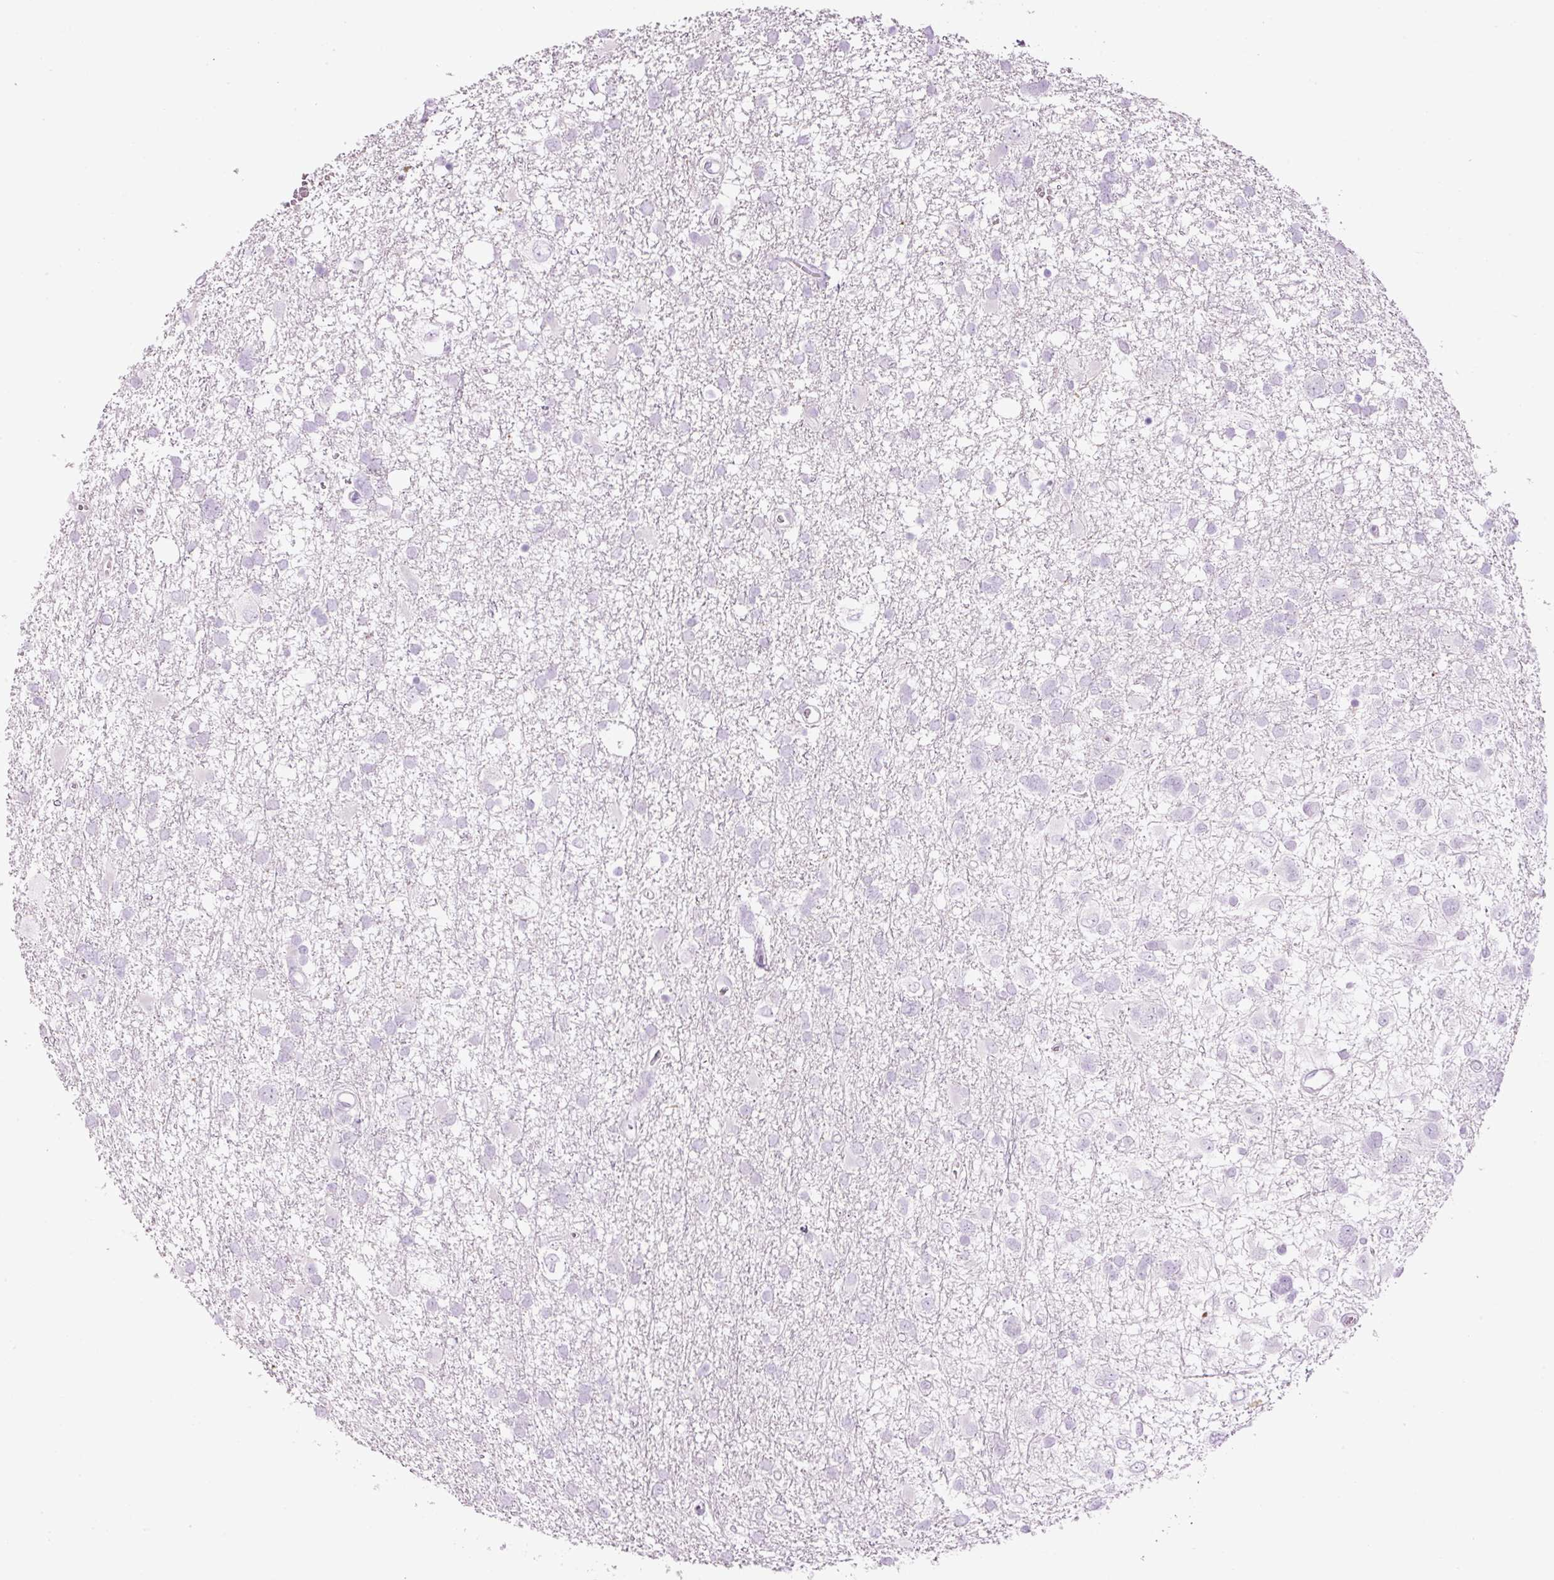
{"staining": {"intensity": "negative", "quantity": "none", "location": "none"}, "tissue": "glioma", "cell_type": "Tumor cells", "image_type": "cancer", "snomed": [{"axis": "morphology", "description": "Glioma, malignant, High grade"}, {"axis": "topography", "description": "Brain"}], "caption": "Immunohistochemistry photomicrograph of glioma stained for a protein (brown), which displays no staining in tumor cells.", "gene": "CARD16", "patient": {"sex": "male", "age": 61}}